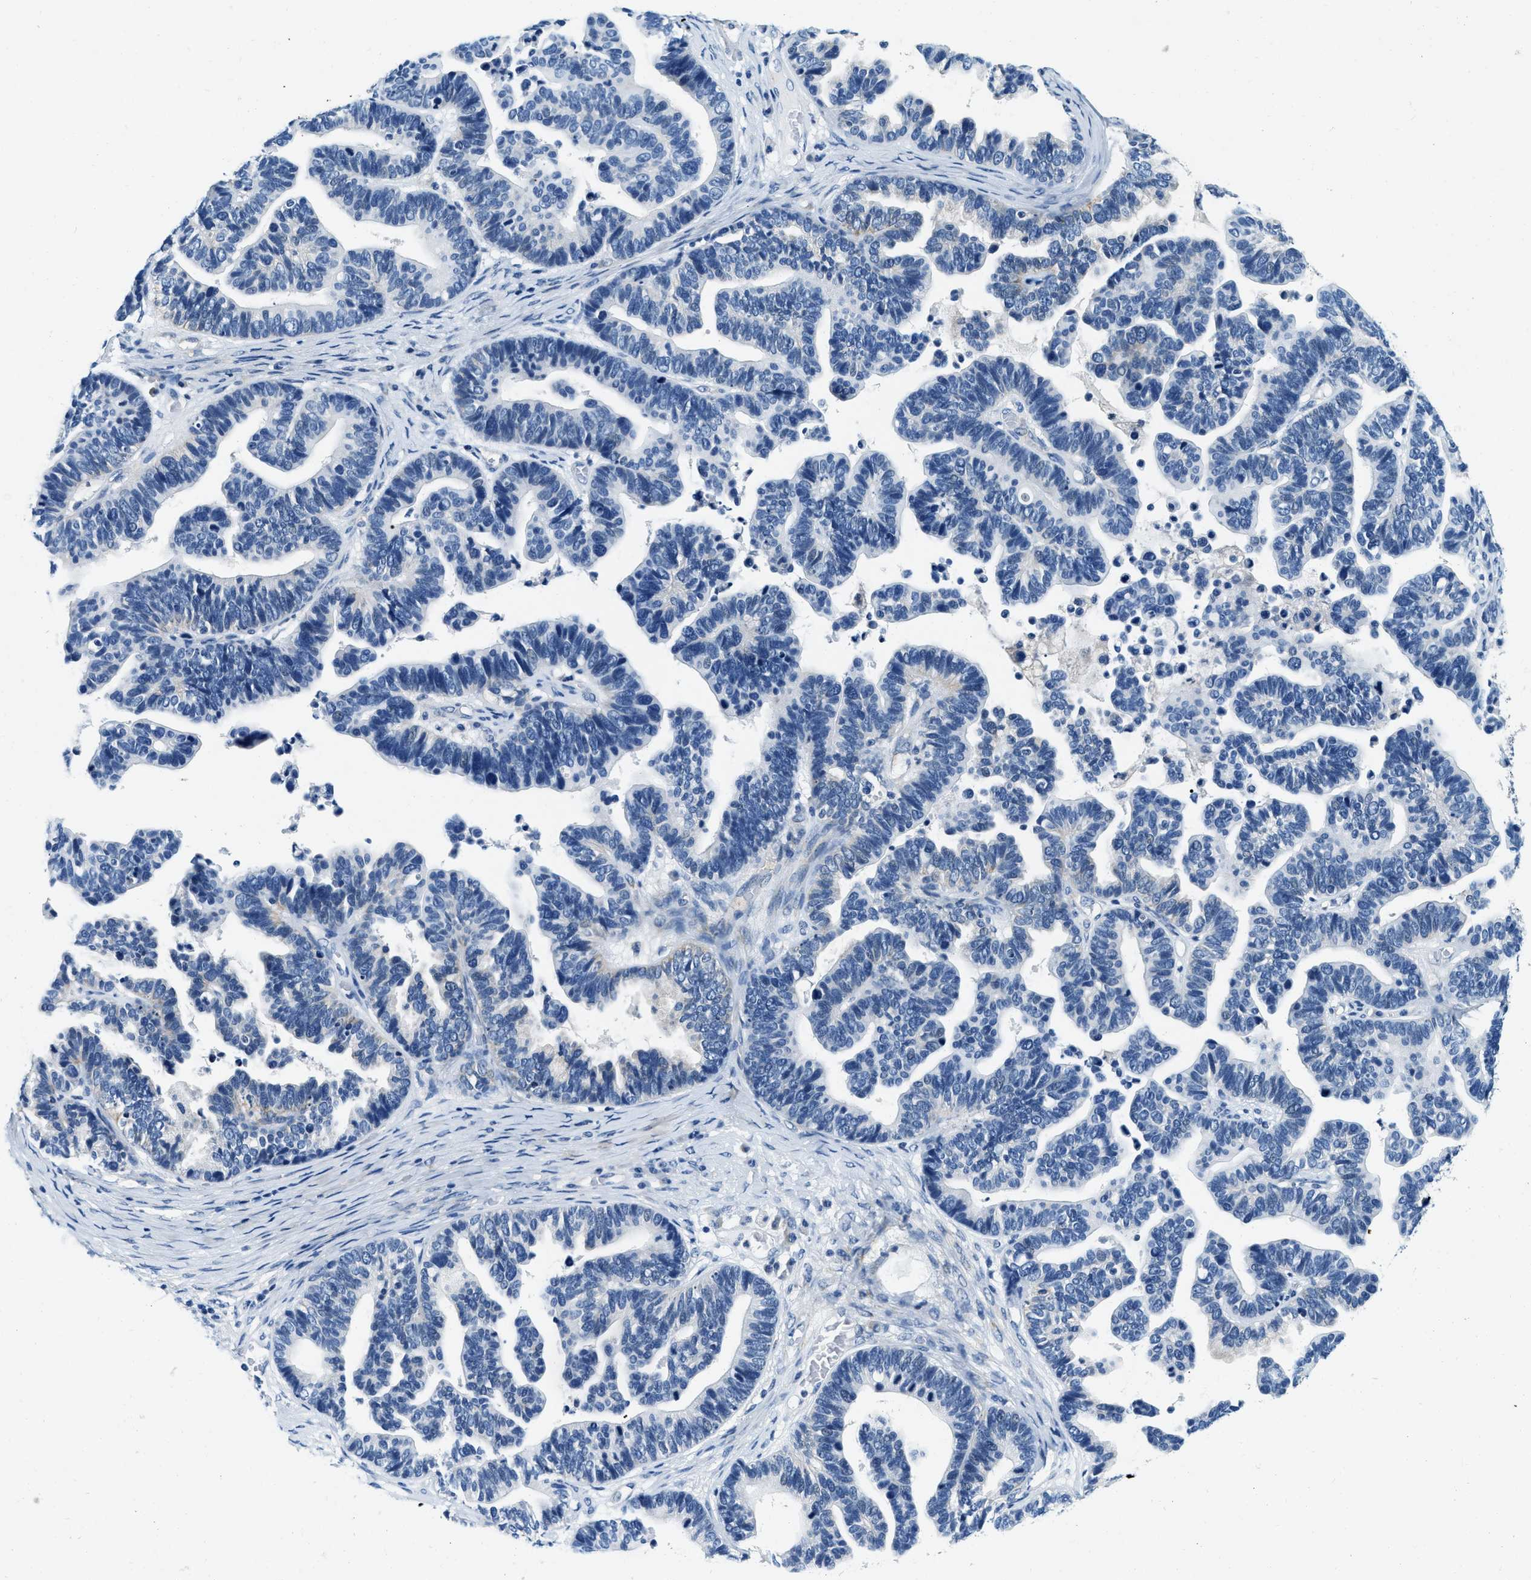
{"staining": {"intensity": "negative", "quantity": "none", "location": "none"}, "tissue": "ovarian cancer", "cell_type": "Tumor cells", "image_type": "cancer", "snomed": [{"axis": "morphology", "description": "Cystadenocarcinoma, serous, NOS"}, {"axis": "topography", "description": "Ovary"}], "caption": "Tumor cells show no significant staining in ovarian serous cystadenocarcinoma. Brightfield microscopy of immunohistochemistry (IHC) stained with DAB (brown) and hematoxylin (blue), captured at high magnification.", "gene": "EIF2AK2", "patient": {"sex": "female", "age": 56}}